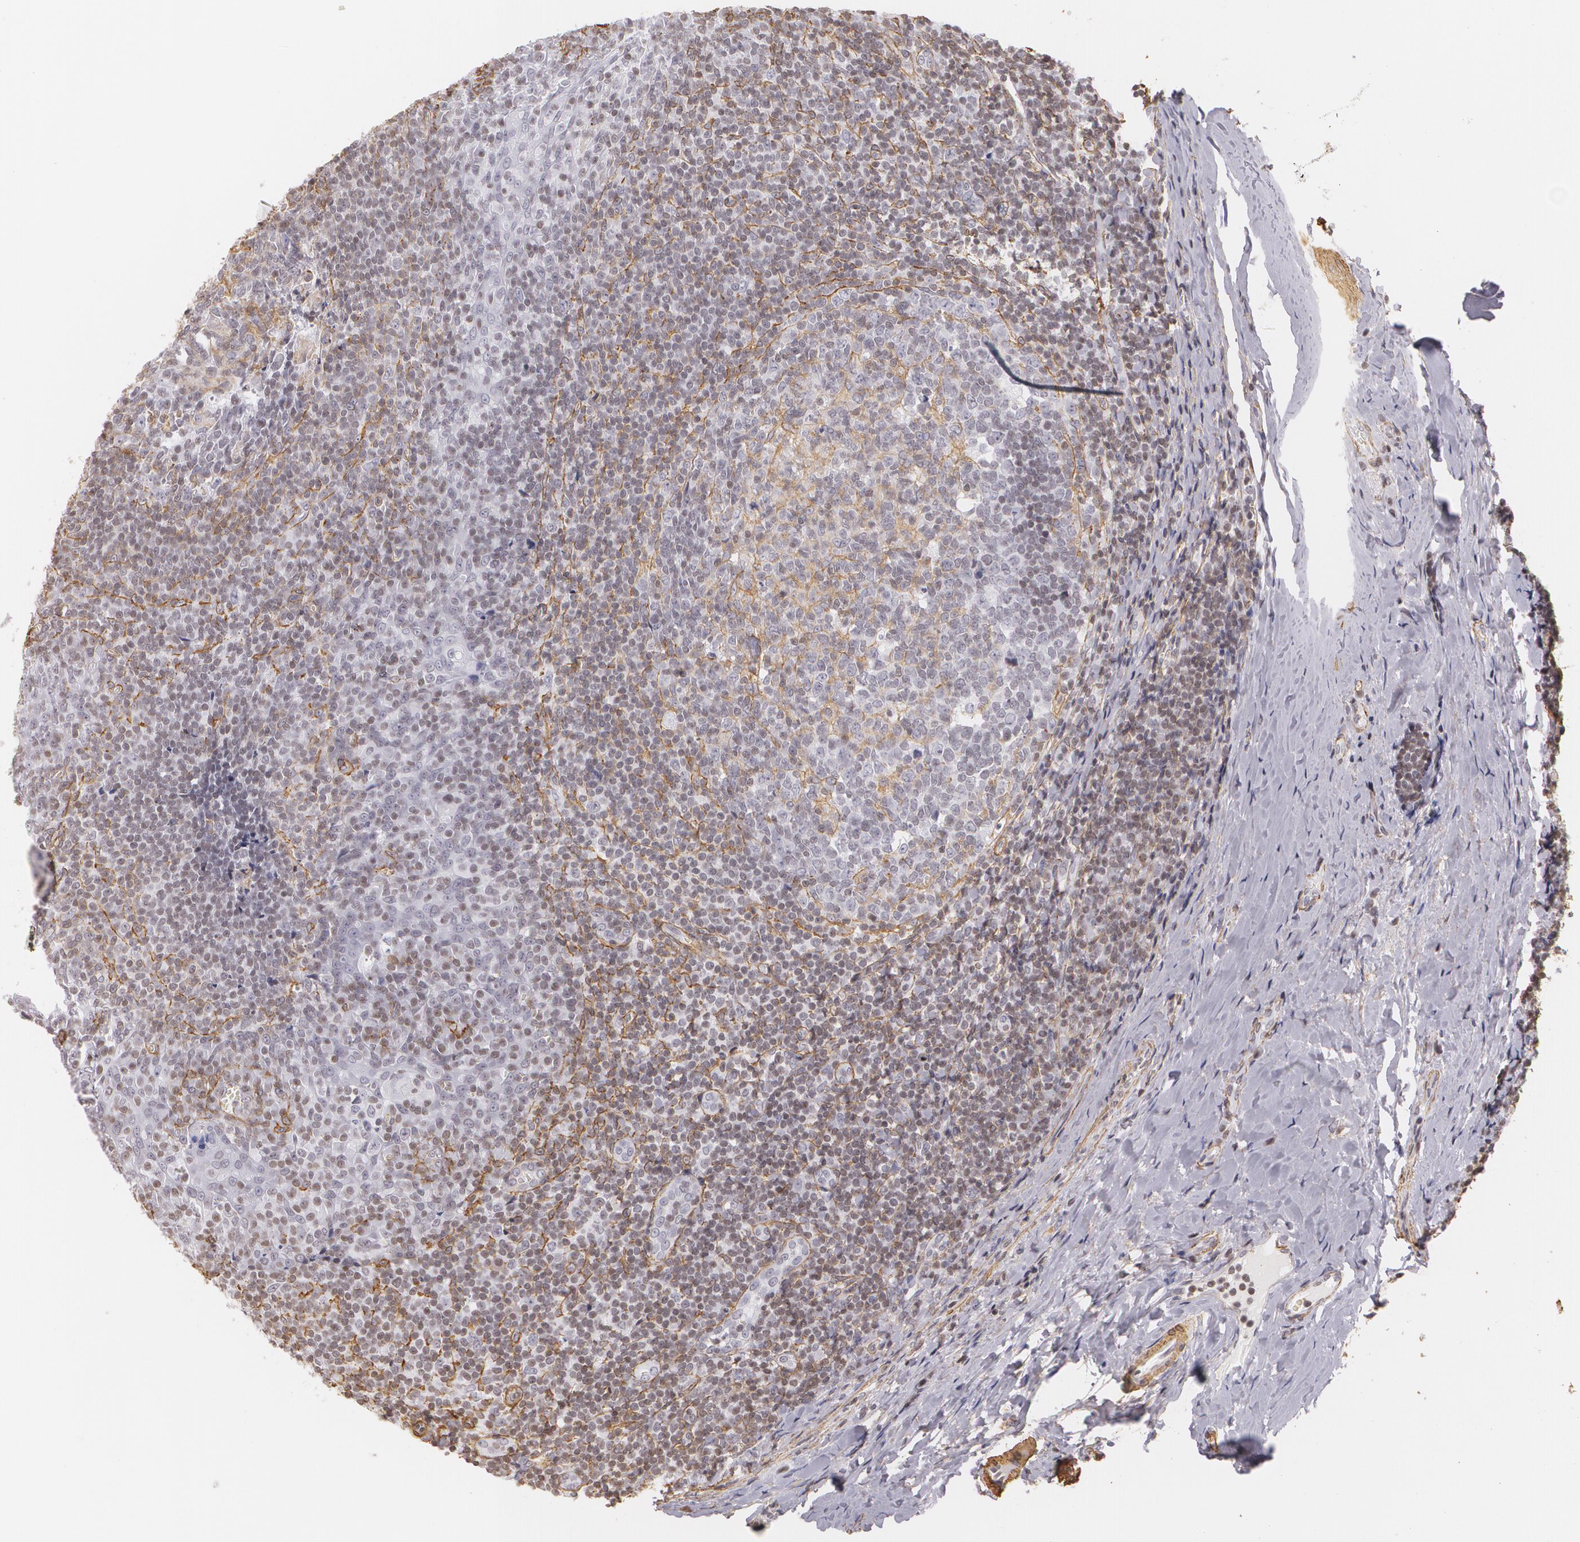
{"staining": {"intensity": "weak", "quantity": "<25%", "location": "cytoplasmic/membranous"}, "tissue": "tonsil", "cell_type": "Germinal center cells", "image_type": "normal", "snomed": [{"axis": "morphology", "description": "Normal tissue, NOS"}, {"axis": "topography", "description": "Tonsil"}], "caption": "Immunohistochemistry of benign tonsil exhibits no expression in germinal center cells. (DAB (3,3'-diaminobenzidine) IHC, high magnification).", "gene": "VAMP1", "patient": {"sex": "male", "age": 31}}